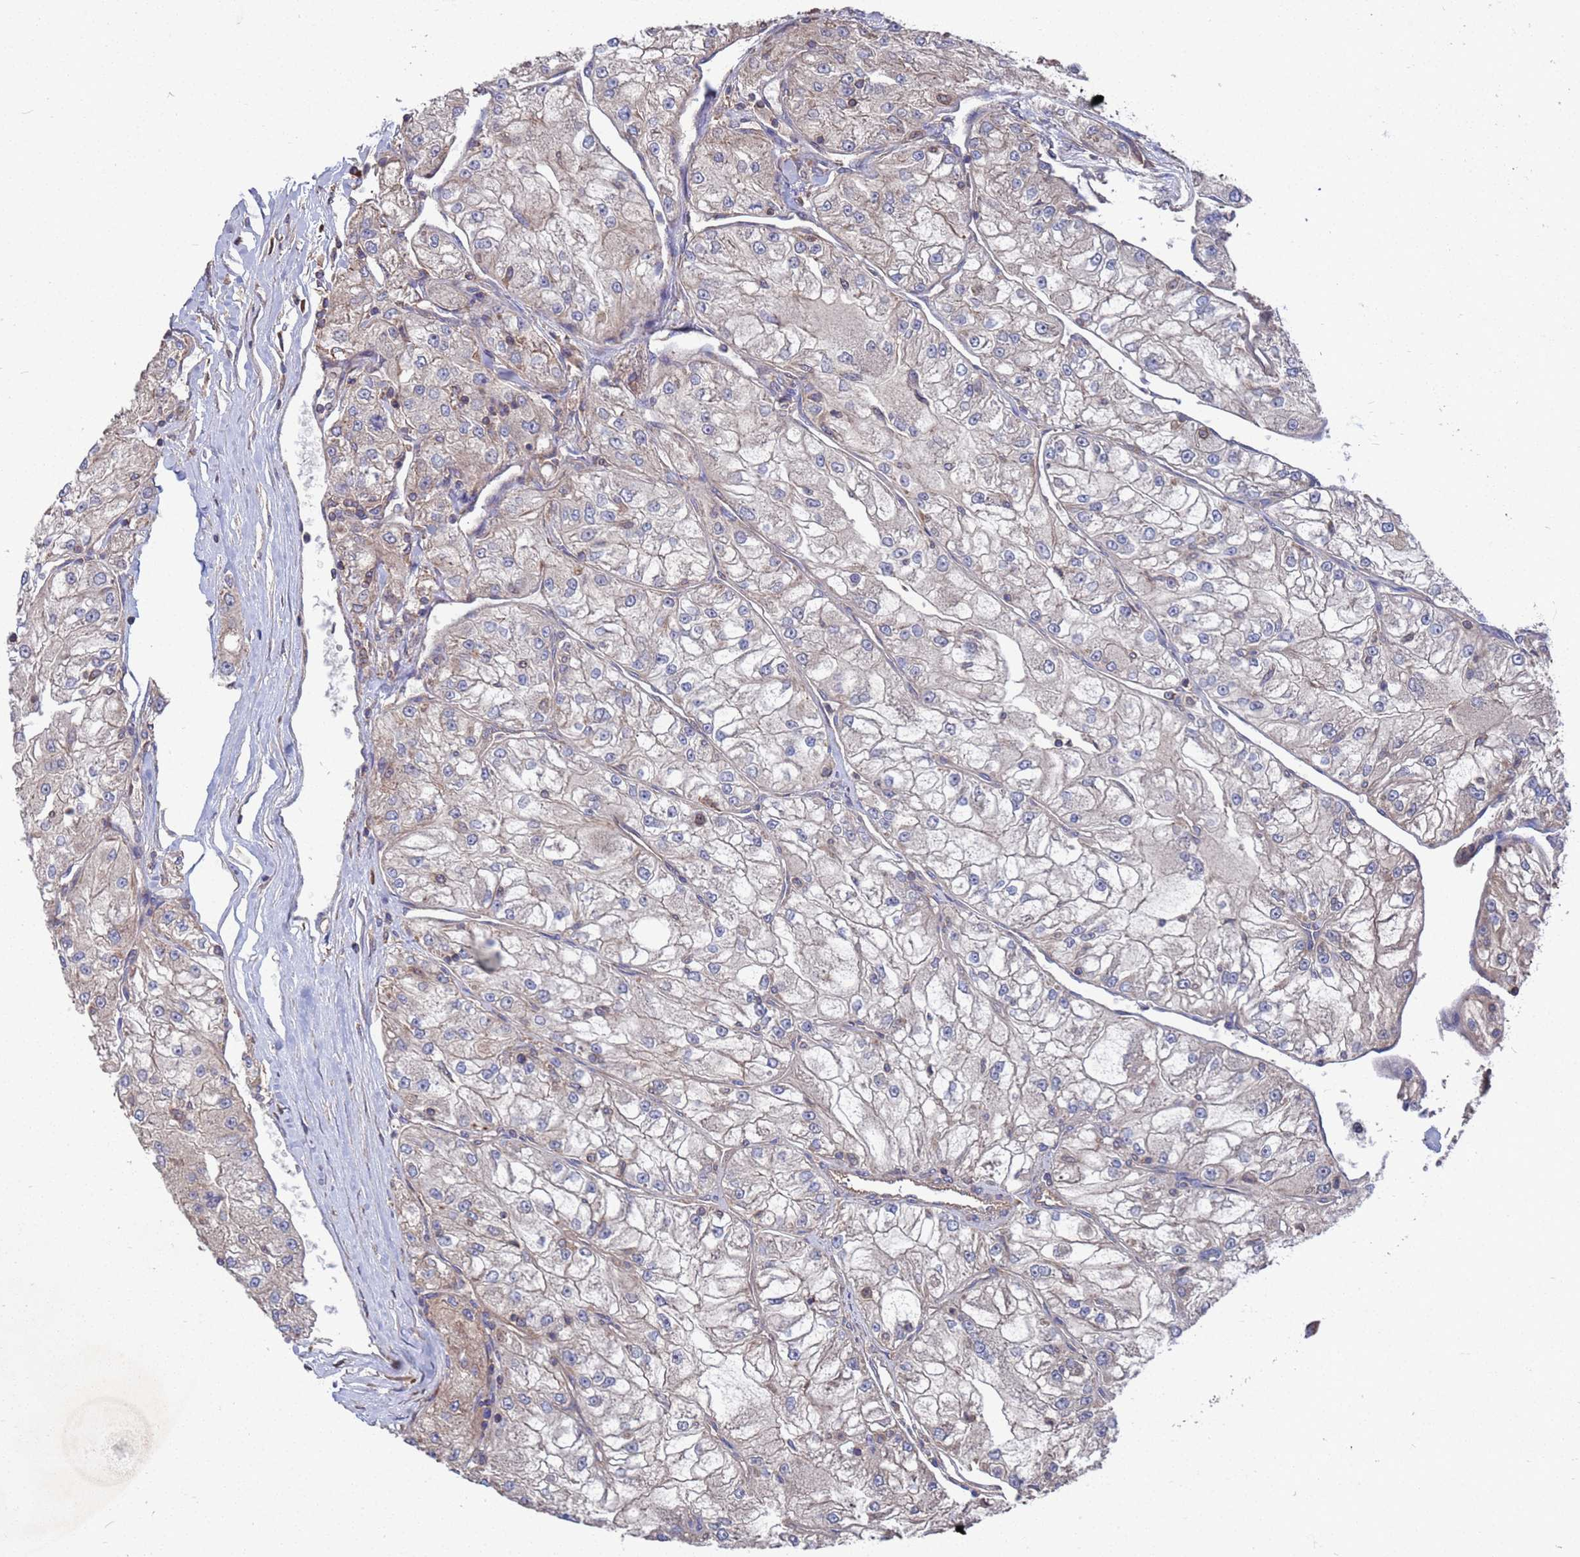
{"staining": {"intensity": "negative", "quantity": "none", "location": "none"}, "tissue": "renal cancer", "cell_type": "Tumor cells", "image_type": "cancer", "snomed": [{"axis": "morphology", "description": "Adenocarcinoma, NOS"}, {"axis": "topography", "description": "Kidney"}], "caption": "Human renal adenocarcinoma stained for a protein using immunohistochemistry (IHC) displays no expression in tumor cells.", "gene": "PYCR1", "patient": {"sex": "female", "age": 72}}